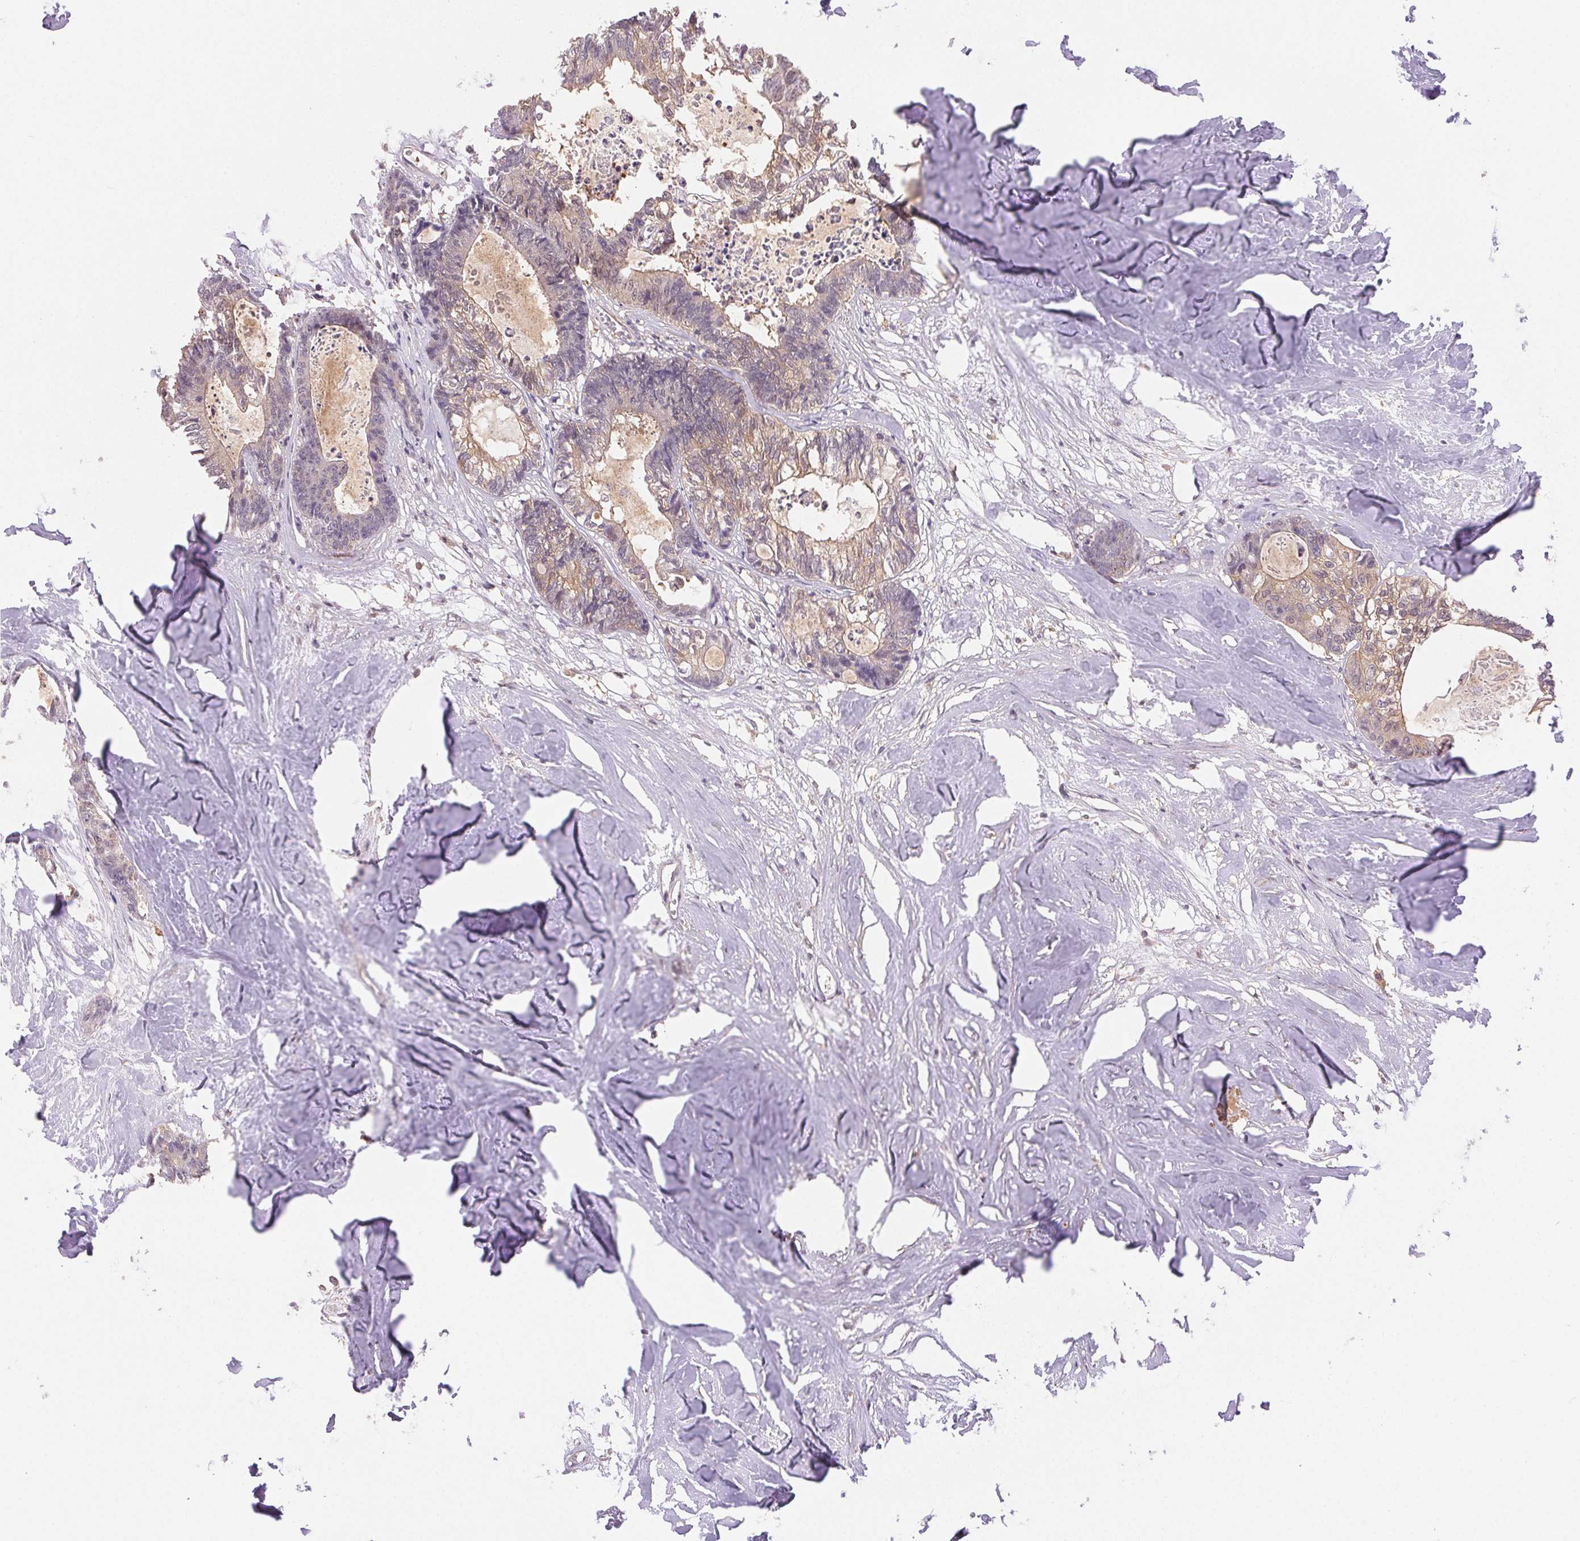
{"staining": {"intensity": "weak", "quantity": "25%-75%", "location": "cytoplasmic/membranous"}, "tissue": "colorectal cancer", "cell_type": "Tumor cells", "image_type": "cancer", "snomed": [{"axis": "morphology", "description": "Adenocarcinoma, NOS"}, {"axis": "topography", "description": "Colon"}, {"axis": "topography", "description": "Rectum"}], "caption": "Colorectal cancer stained for a protein displays weak cytoplasmic/membranous positivity in tumor cells.", "gene": "GDI2", "patient": {"sex": "male", "age": 57}}